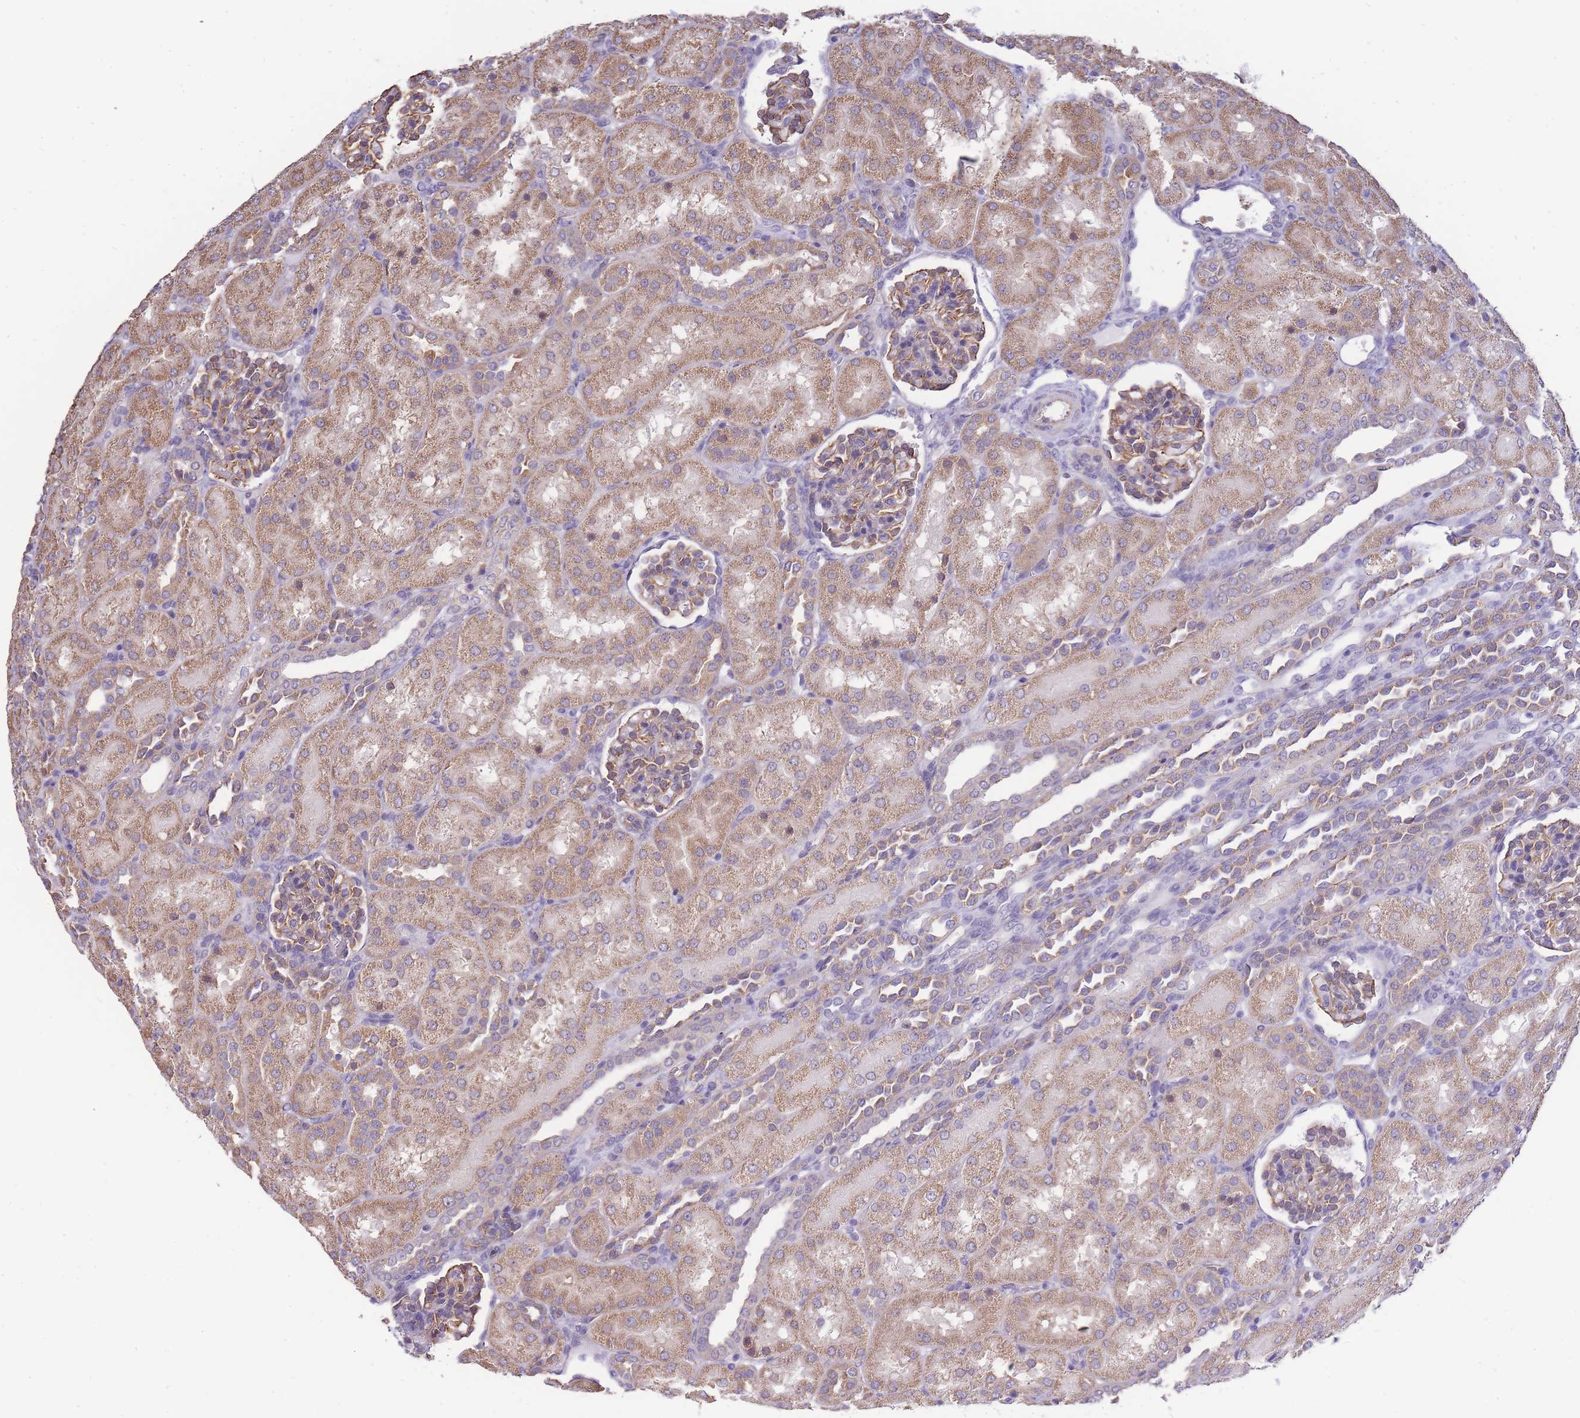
{"staining": {"intensity": "moderate", "quantity": "25%-75%", "location": "cytoplasmic/membranous"}, "tissue": "kidney", "cell_type": "Cells in glomeruli", "image_type": "normal", "snomed": [{"axis": "morphology", "description": "Normal tissue, NOS"}, {"axis": "topography", "description": "Kidney"}], "caption": "Benign kidney was stained to show a protein in brown. There is medium levels of moderate cytoplasmic/membranous staining in approximately 25%-75% of cells in glomeruli. The protein is stained brown, and the nuclei are stained in blue (DAB (3,3'-diaminobenzidine) IHC with brightfield microscopy, high magnification).", "gene": "C19orf25", "patient": {"sex": "male", "age": 1}}